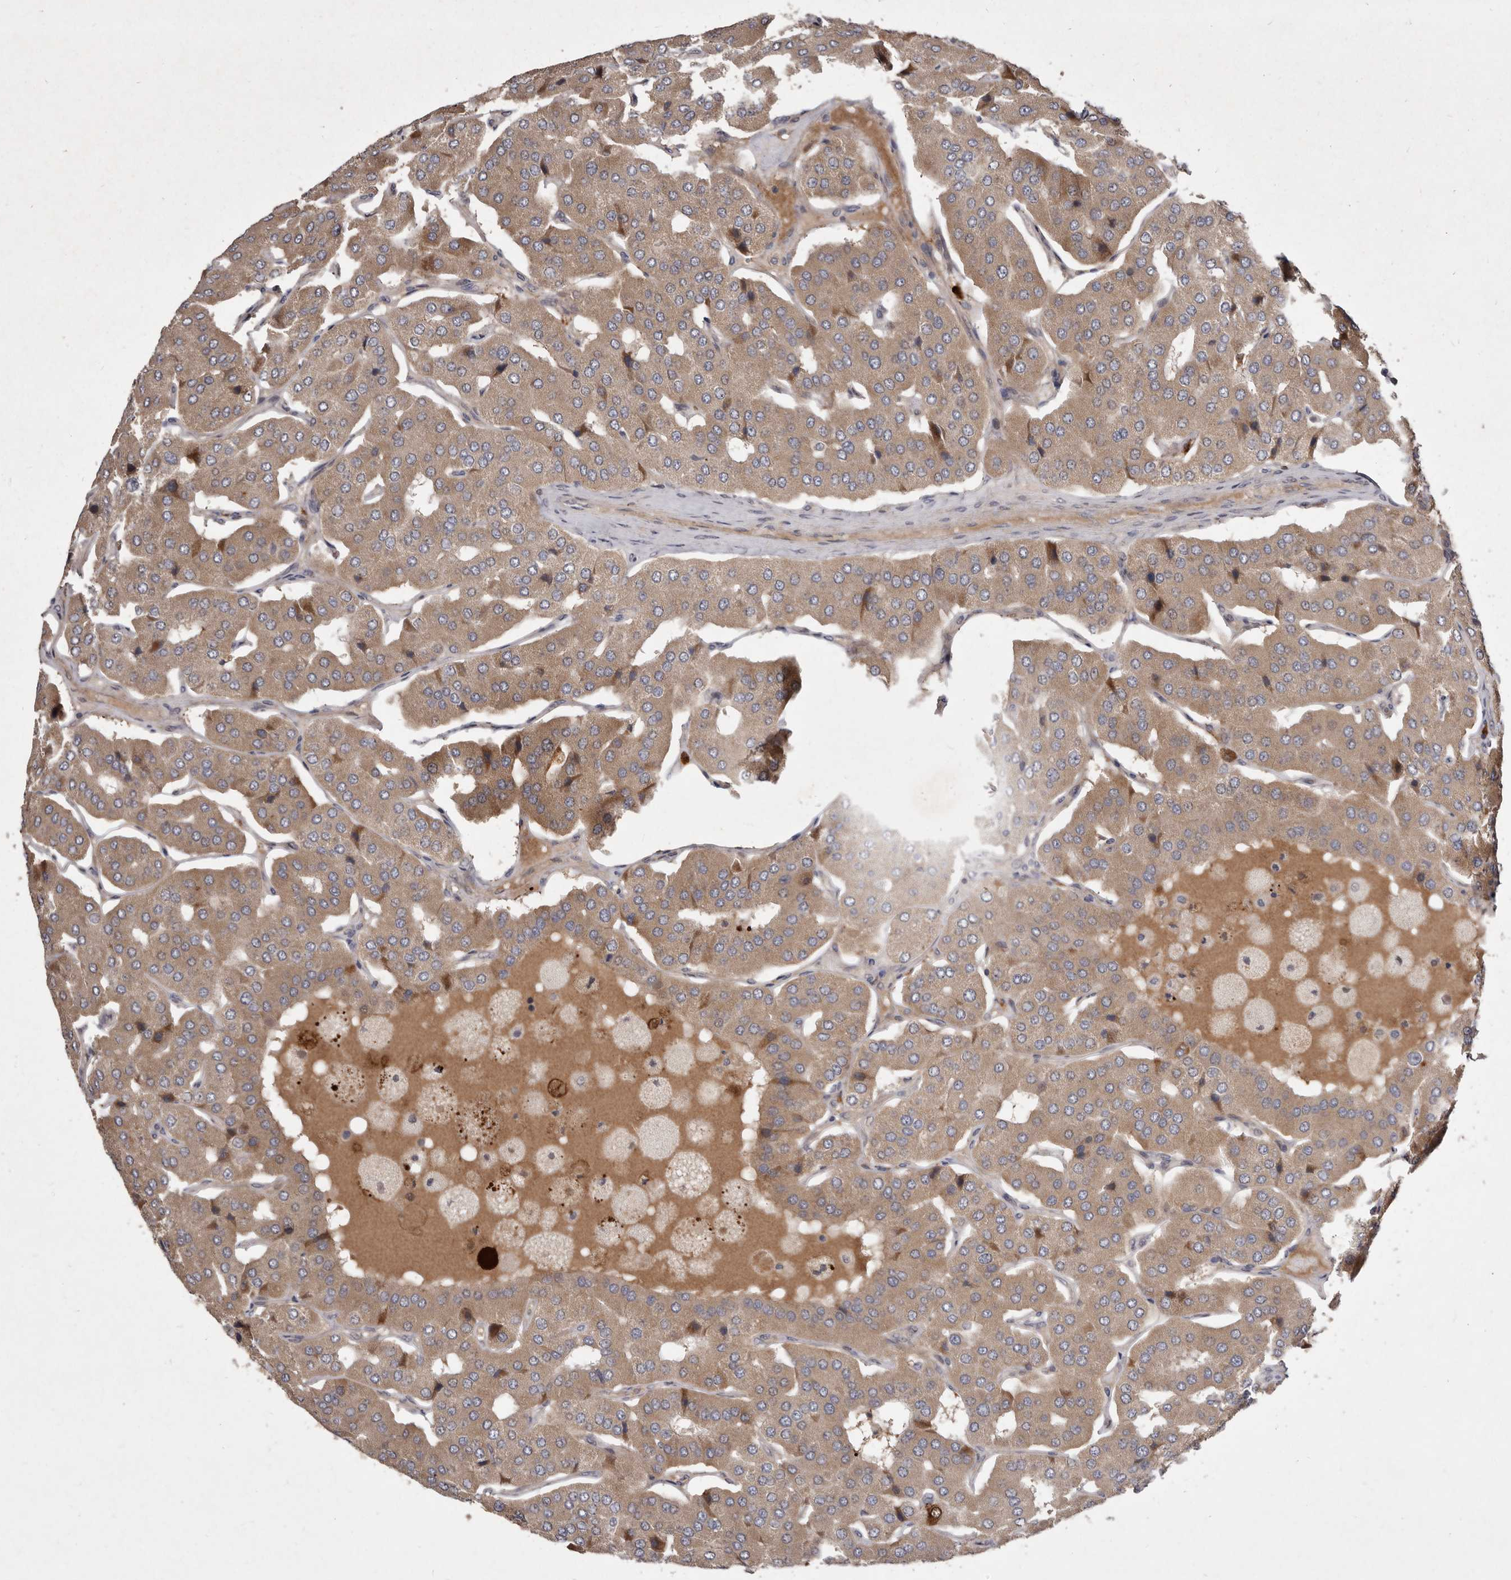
{"staining": {"intensity": "moderate", "quantity": ">75%", "location": "cytoplasmic/membranous"}, "tissue": "parathyroid gland", "cell_type": "Glandular cells", "image_type": "normal", "snomed": [{"axis": "morphology", "description": "Normal tissue, NOS"}, {"axis": "morphology", "description": "Adenoma, NOS"}, {"axis": "topography", "description": "Parathyroid gland"}], "caption": "The histopathology image demonstrates immunohistochemical staining of benign parathyroid gland. There is moderate cytoplasmic/membranous staining is appreciated in about >75% of glandular cells. (DAB IHC with brightfield microscopy, high magnification).", "gene": "FLAD1", "patient": {"sex": "female", "age": 86}}